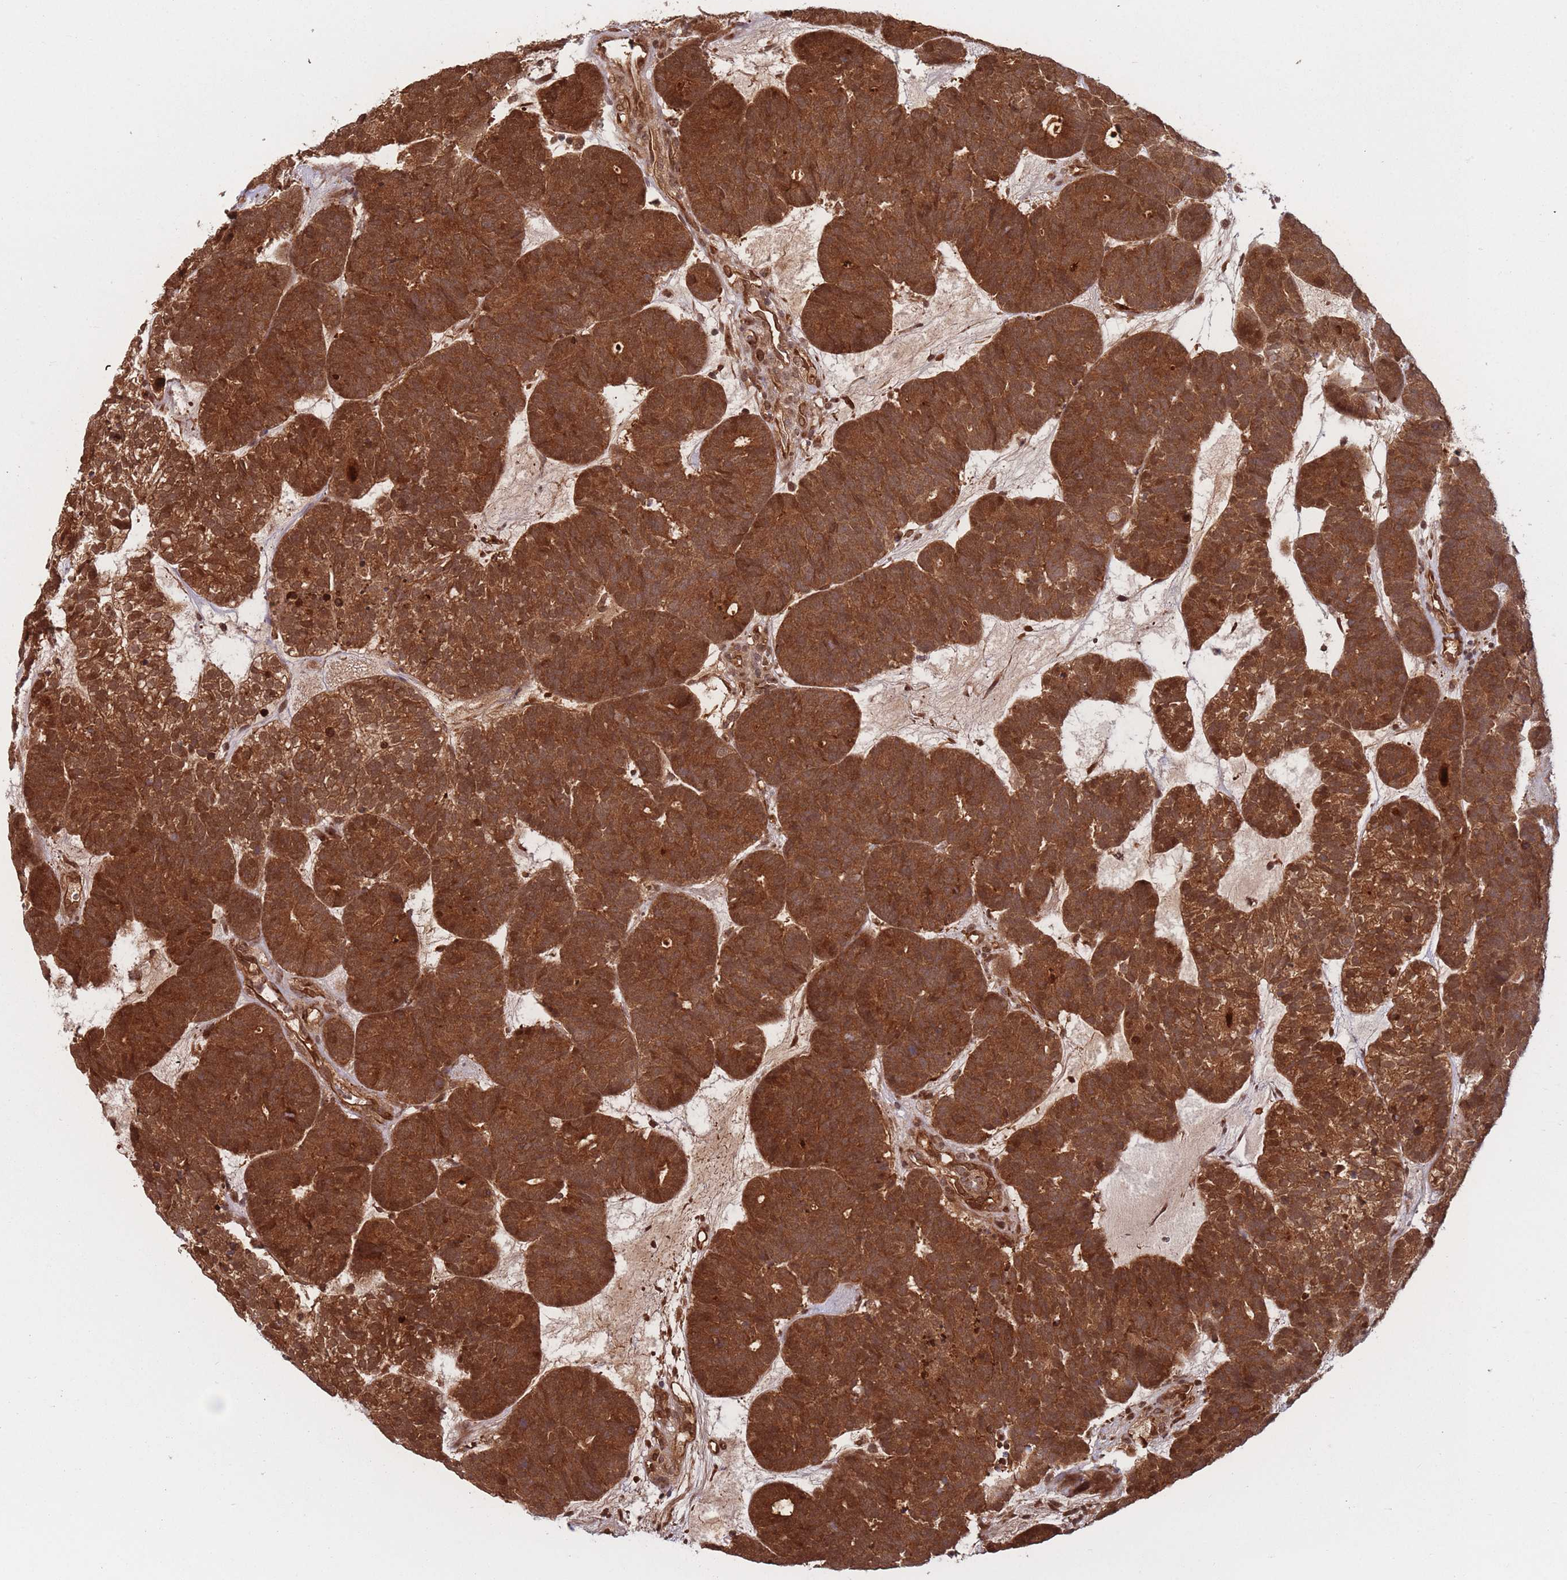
{"staining": {"intensity": "strong", "quantity": ">75%", "location": "cytoplasmic/membranous"}, "tissue": "head and neck cancer", "cell_type": "Tumor cells", "image_type": "cancer", "snomed": [{"axis": "morphology", "description": "Adenocarcinoma, NOS"}, {"axis": "topography", "description": "Head-Neck"}], "caption": "This histopathology image reveals IHC staining of head and neck cancer, with high strong cytoplasmic/membranous positivity in about >75% of tumor cells.", "gene": "PODXL2", "patient": {"sex": "female", "age": 81}}